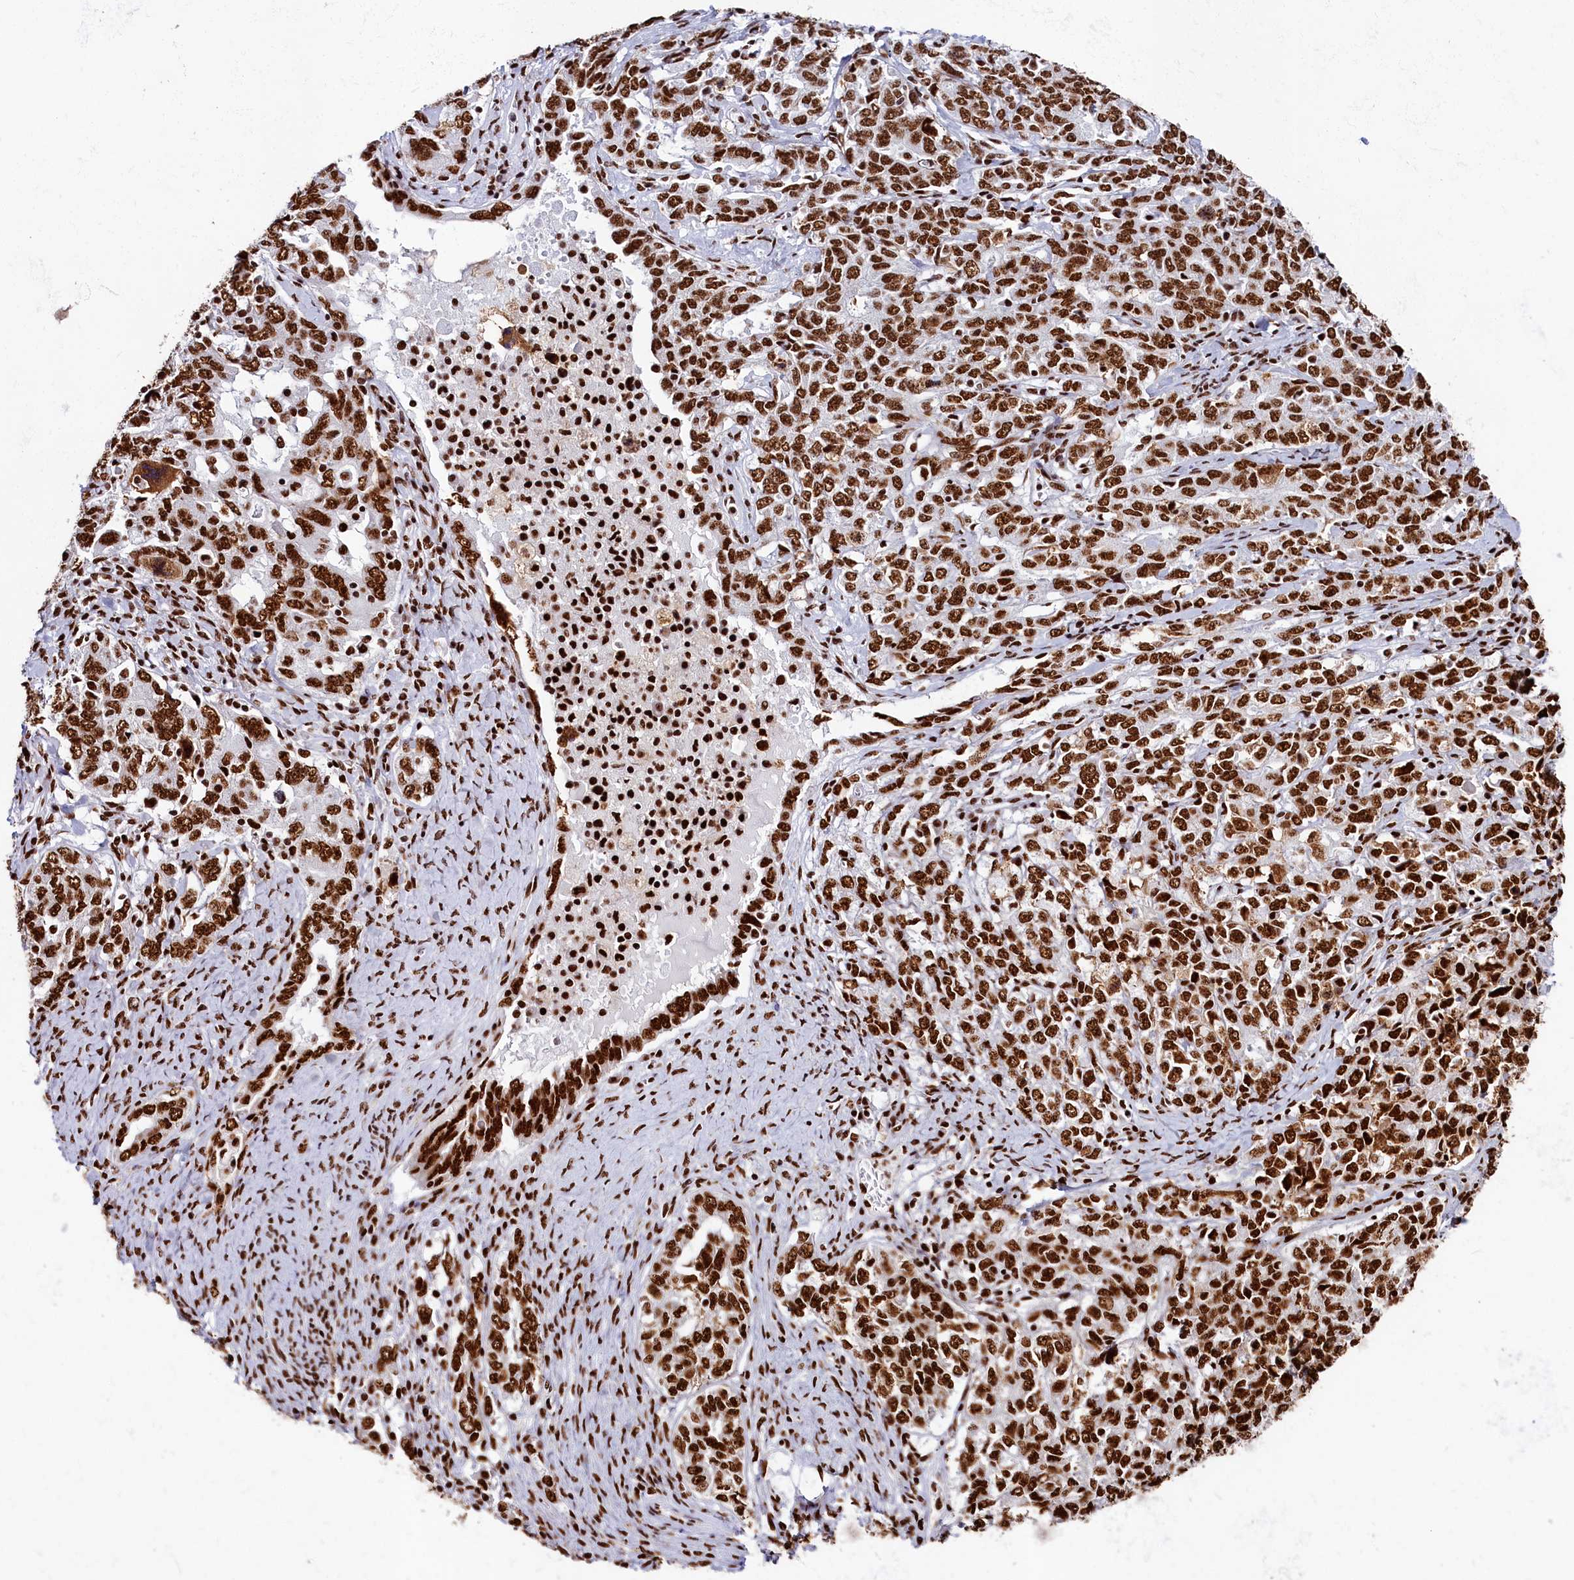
{"staining": {"intensity": "strong", "quantity": ">75%", "location": "nuclear"}, "tissue": "ovarian cancer", "cell_type": "Tumor cells", "image_type": "cancer", "snomed": [{"axis": "morphology", "description": "Carcinoma, endometroid"}, {"axis": "topography", "description": "Ovary"}], "caption": "This is an image of IHC staining of ovarian endometroid carcinoma, which shows strong positivity in the nuclear of tumor cells.", "gene": "SNRNP70", "patient": {"sex": "female", "age": 62}}